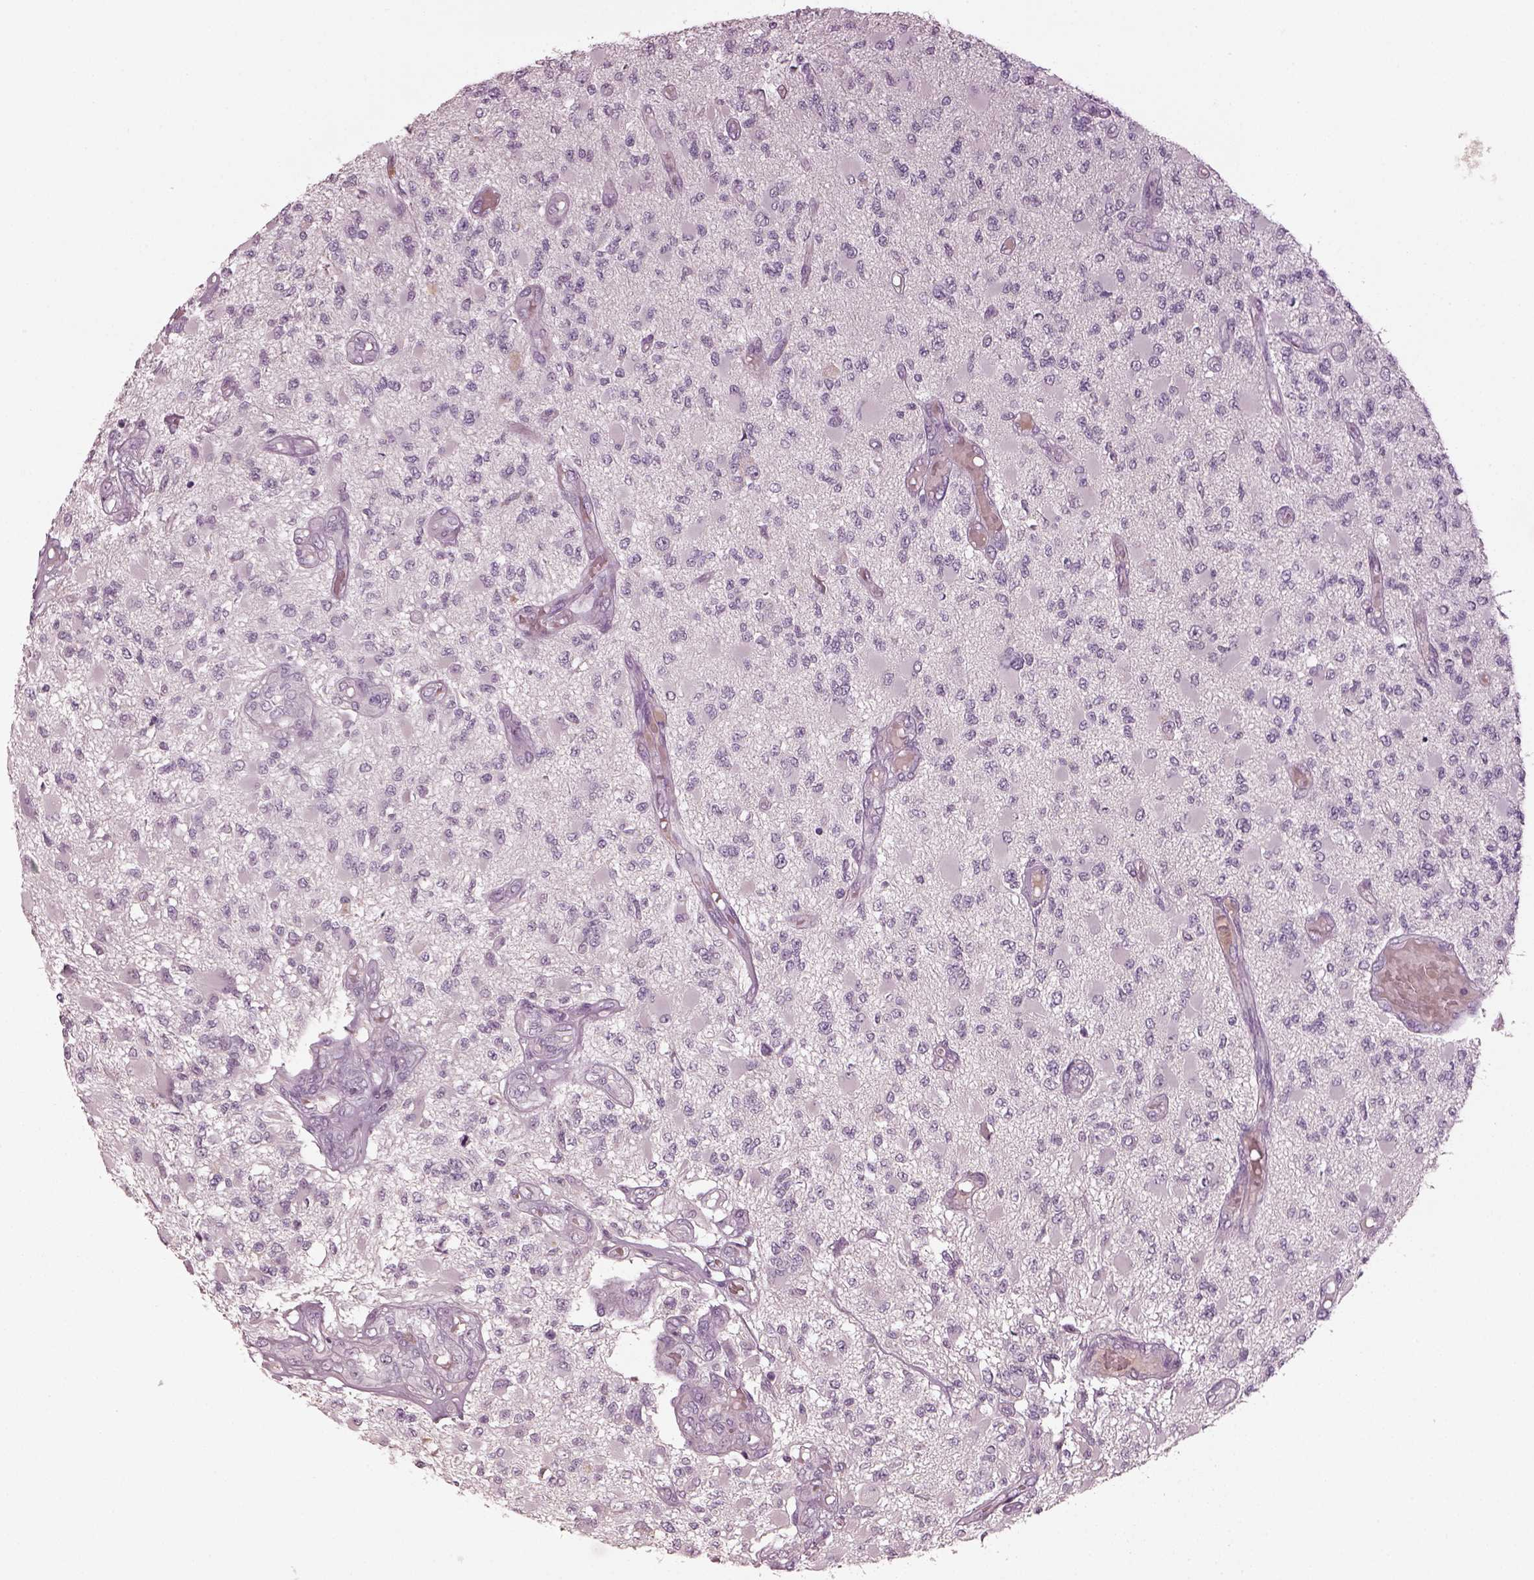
{"staining": {"intensity": "negative", "quantity": "none", "location": "none"}, "tissue": "glioma", "cell_type": "Tumor cells", "image_type": "cancer", "snomed": [{"axis": "morphology", "description": "Glioma, malignant, High grade"}, {"axis": "topography", "description": "Brain"}], "caption": "DAB immunohistochemical staining of glioma reveals no significant staining in tumor cells.", "gene": "SPATA6L", "patient": {"sex": "female", "age": 63}}